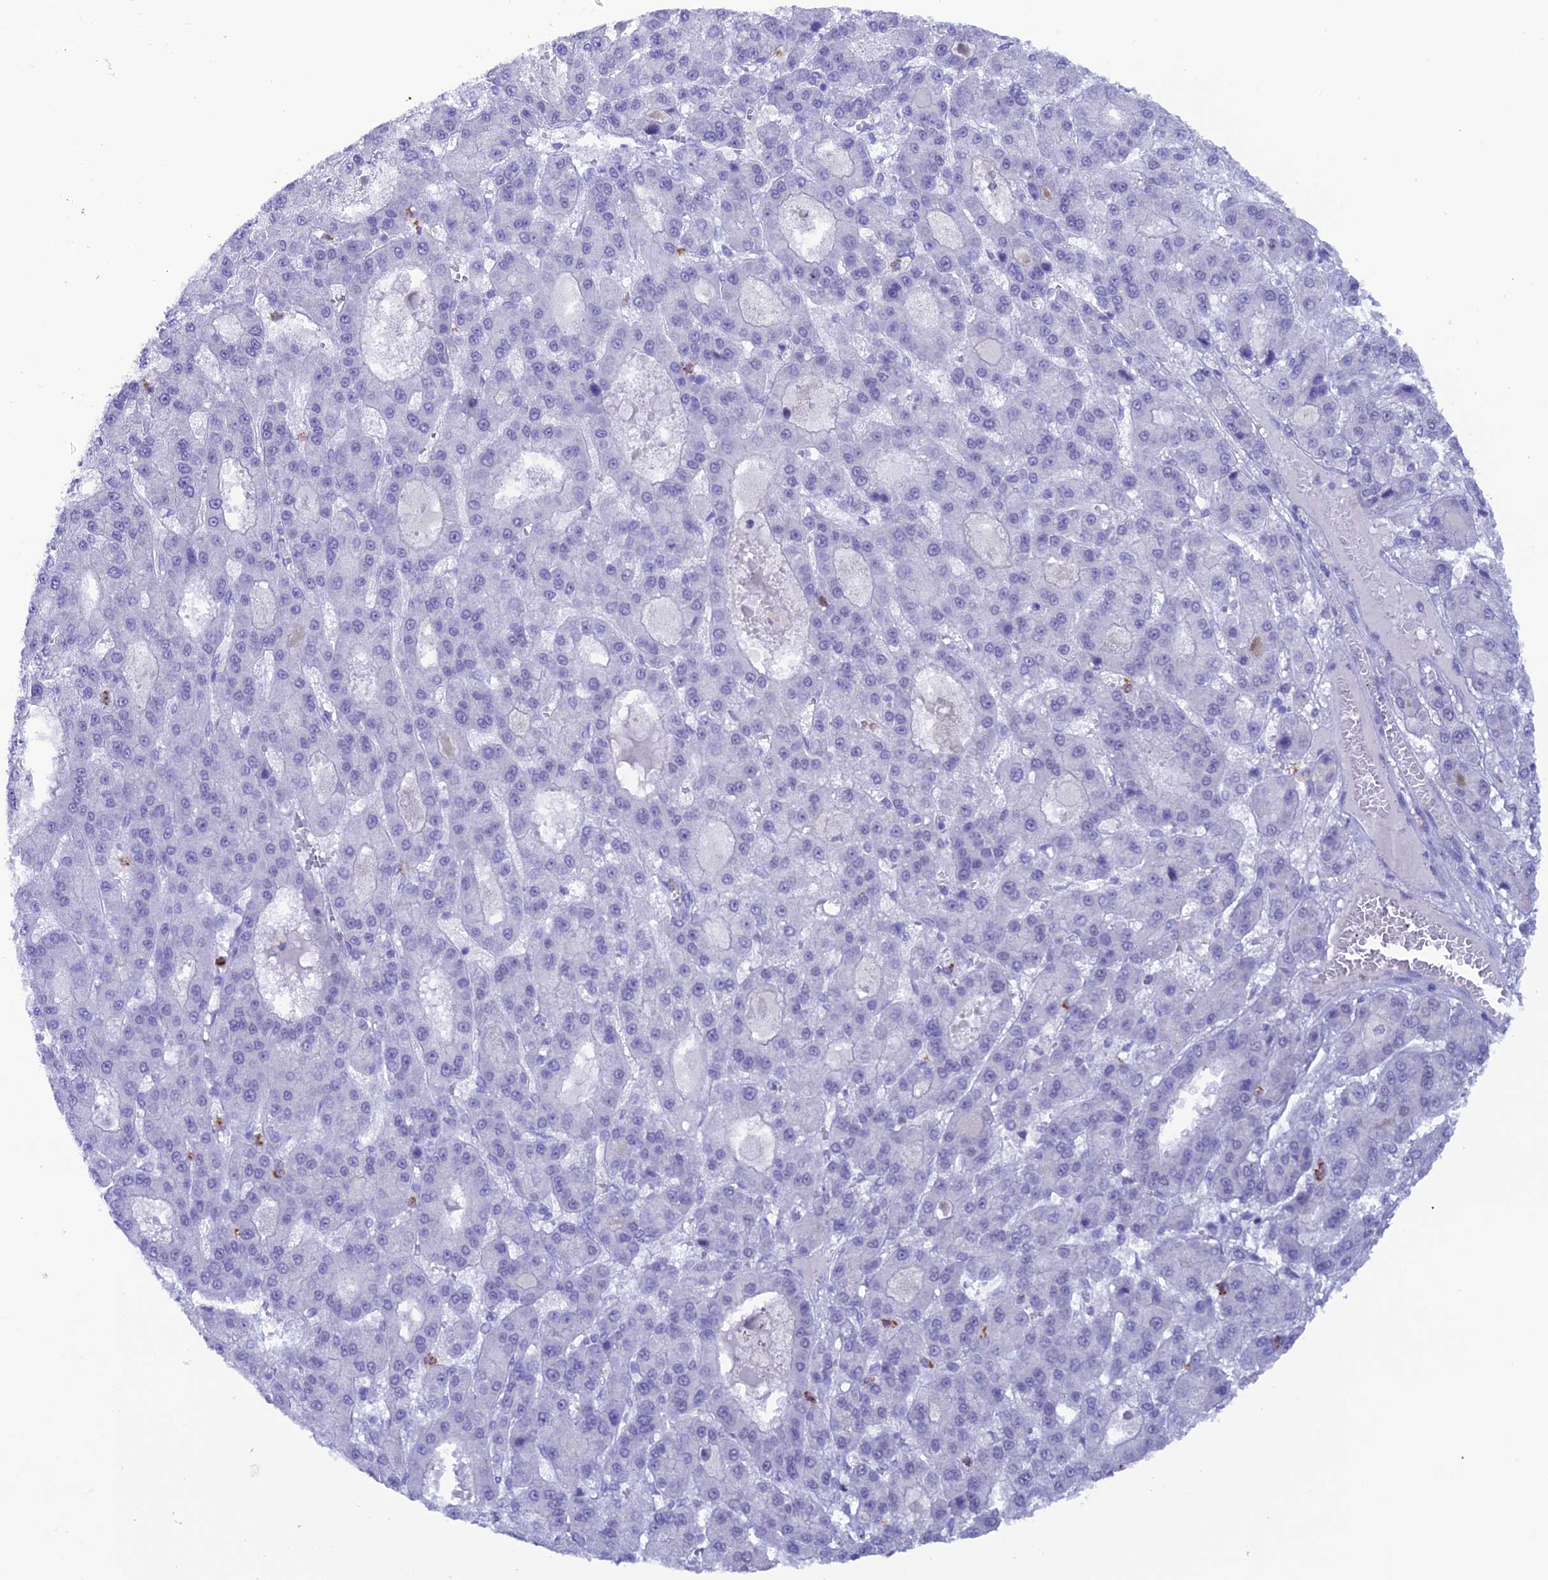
{"staining": {"intensity": "negative", "quantity": "none", "location": "none"}, "tissue": "liver cancer", "cell_type": "Tumor cells", "image_type": "cancer", "snomed": [{"axis": "morphology", "description": "Carcinoma, Hepatocellular, NOS"}, {"axis": "topography", "description": "Liver"}], "caption": "Tumor cells are negative for brown protein staining in liver hepatocellular carcinoma. (Immunohistochemistry, brightfield microscopy, high magnification).", "gene": "MFSD2B", "patient": {"sex": "male", "age": 70}}